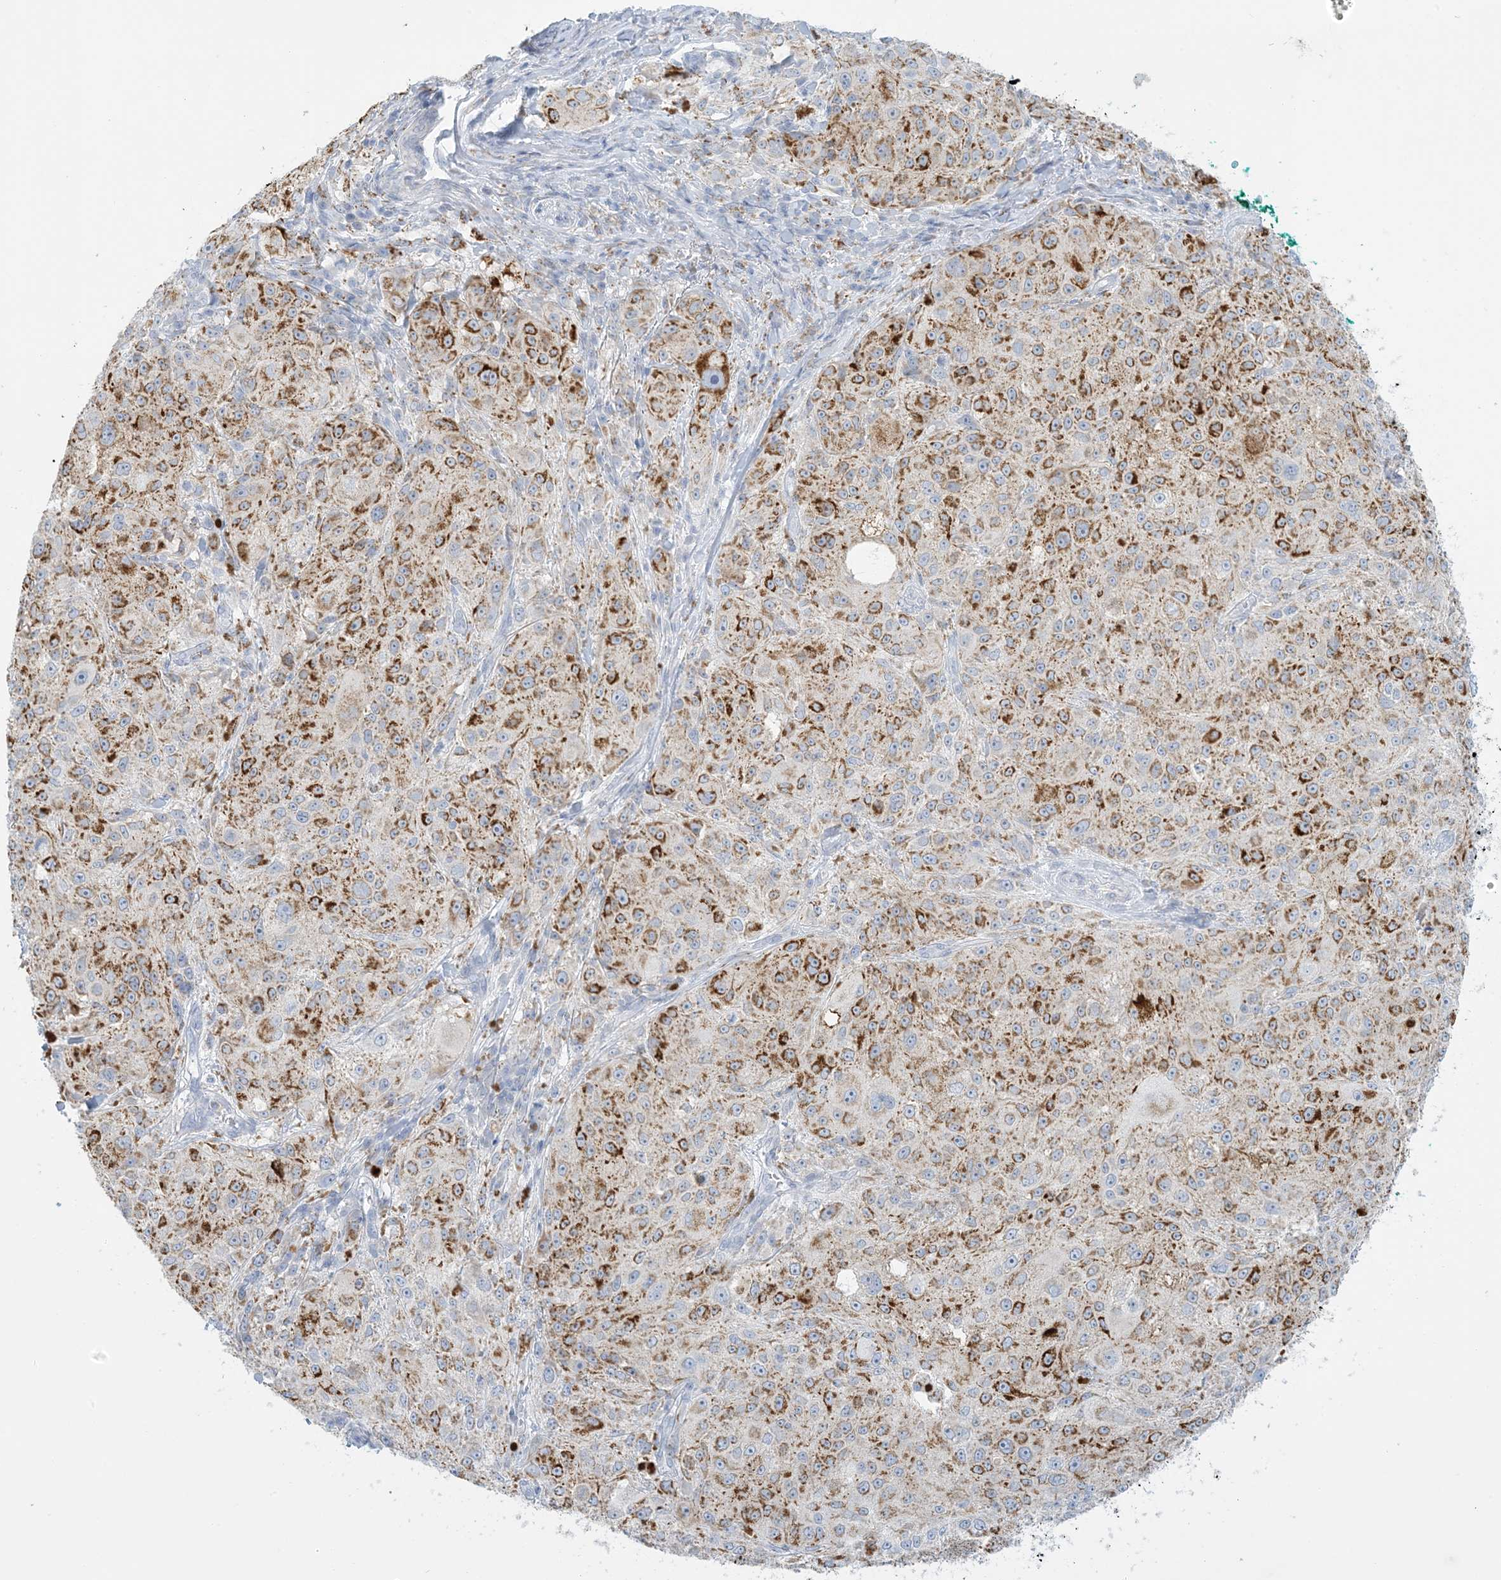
{"staining": {"intensity": "moderate", "quantity": ">75%", "location": "cytoplasmic/membranous"}, "tissue": "melanoma", "cell_type": "Tumor cells", "image_type": "cancer", "snomed": [{"axis": "morphology", "description": "Necrosis, NOS"}, {"axis": "morphology", "description": "Malignant melanoma, NOS"}, {"axis": "topography", "description": "Skin"}], "caption": "A photomicrograph showing moderate cytoplasmic/membranous expression in about >75% of tumor cells in melanoma, as visualized by brown immunohistochemical staining.", "gene": "ZDHHC4", "patient": {"sex": "female", "age": 87}}